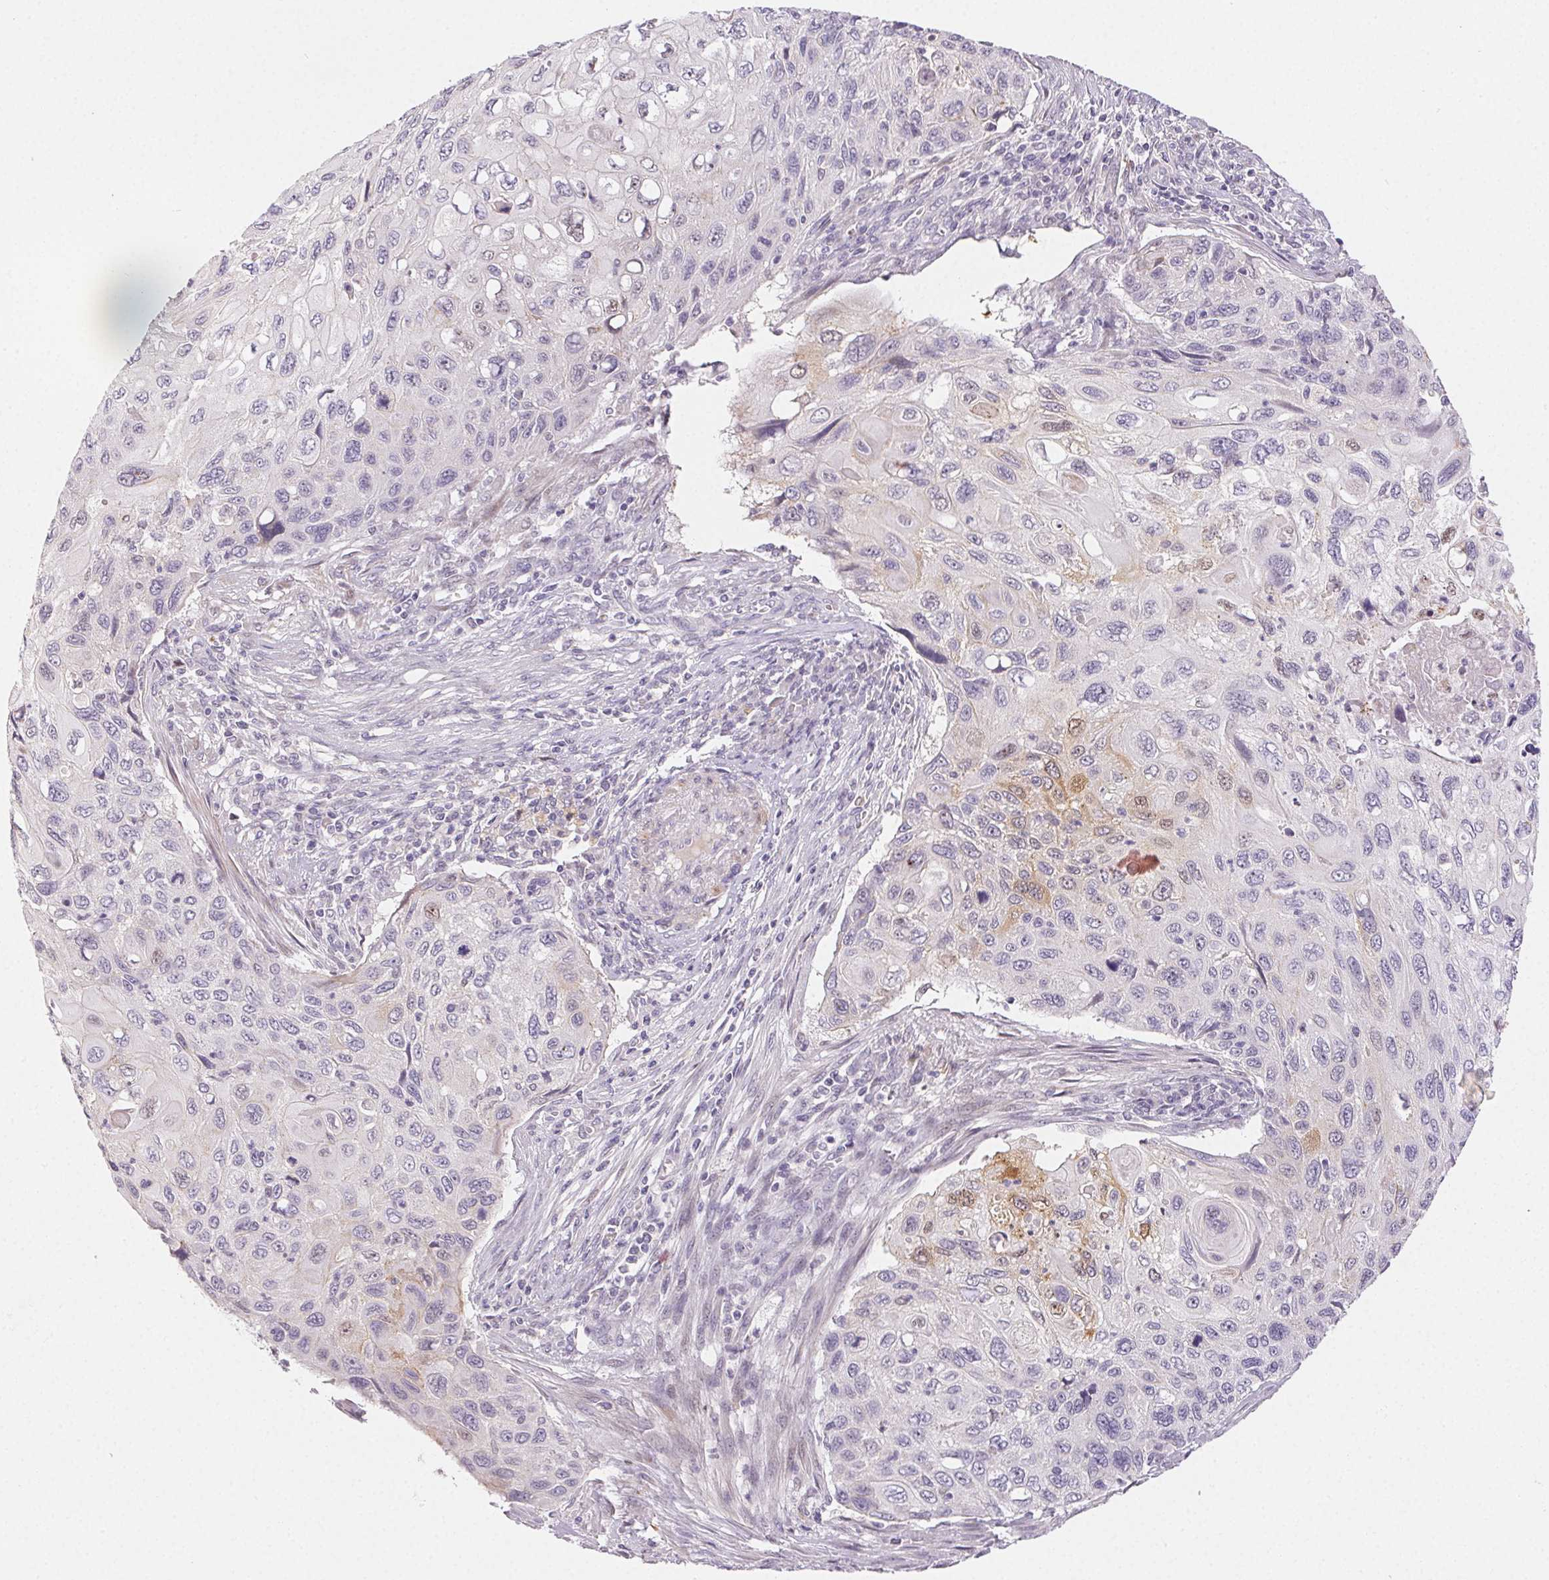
{"staining": {"intensity": "moderate", "quantity": "<25%", "location": "cytoplasmic/membranous"}, "tissue": "cervical cancer", "cell_type": "Tumor cells", "image_type": "cancer", "snomed": [{"axis": "morphology", "description": "Squamous cell carcinoma, NOS"}, {"axis": "topography", "description": "Cervix"}], "caption": "Protein analysis of cervical squamous cell carcinoma tissue reveals moderate cytoplasmic/membranous expression in about <25% of tumor cells. (DAB IHC with brightfield microscopy, high magnification).", "gene": "RPGRIP1", "patient": {"sex": "female", "age": 70}}